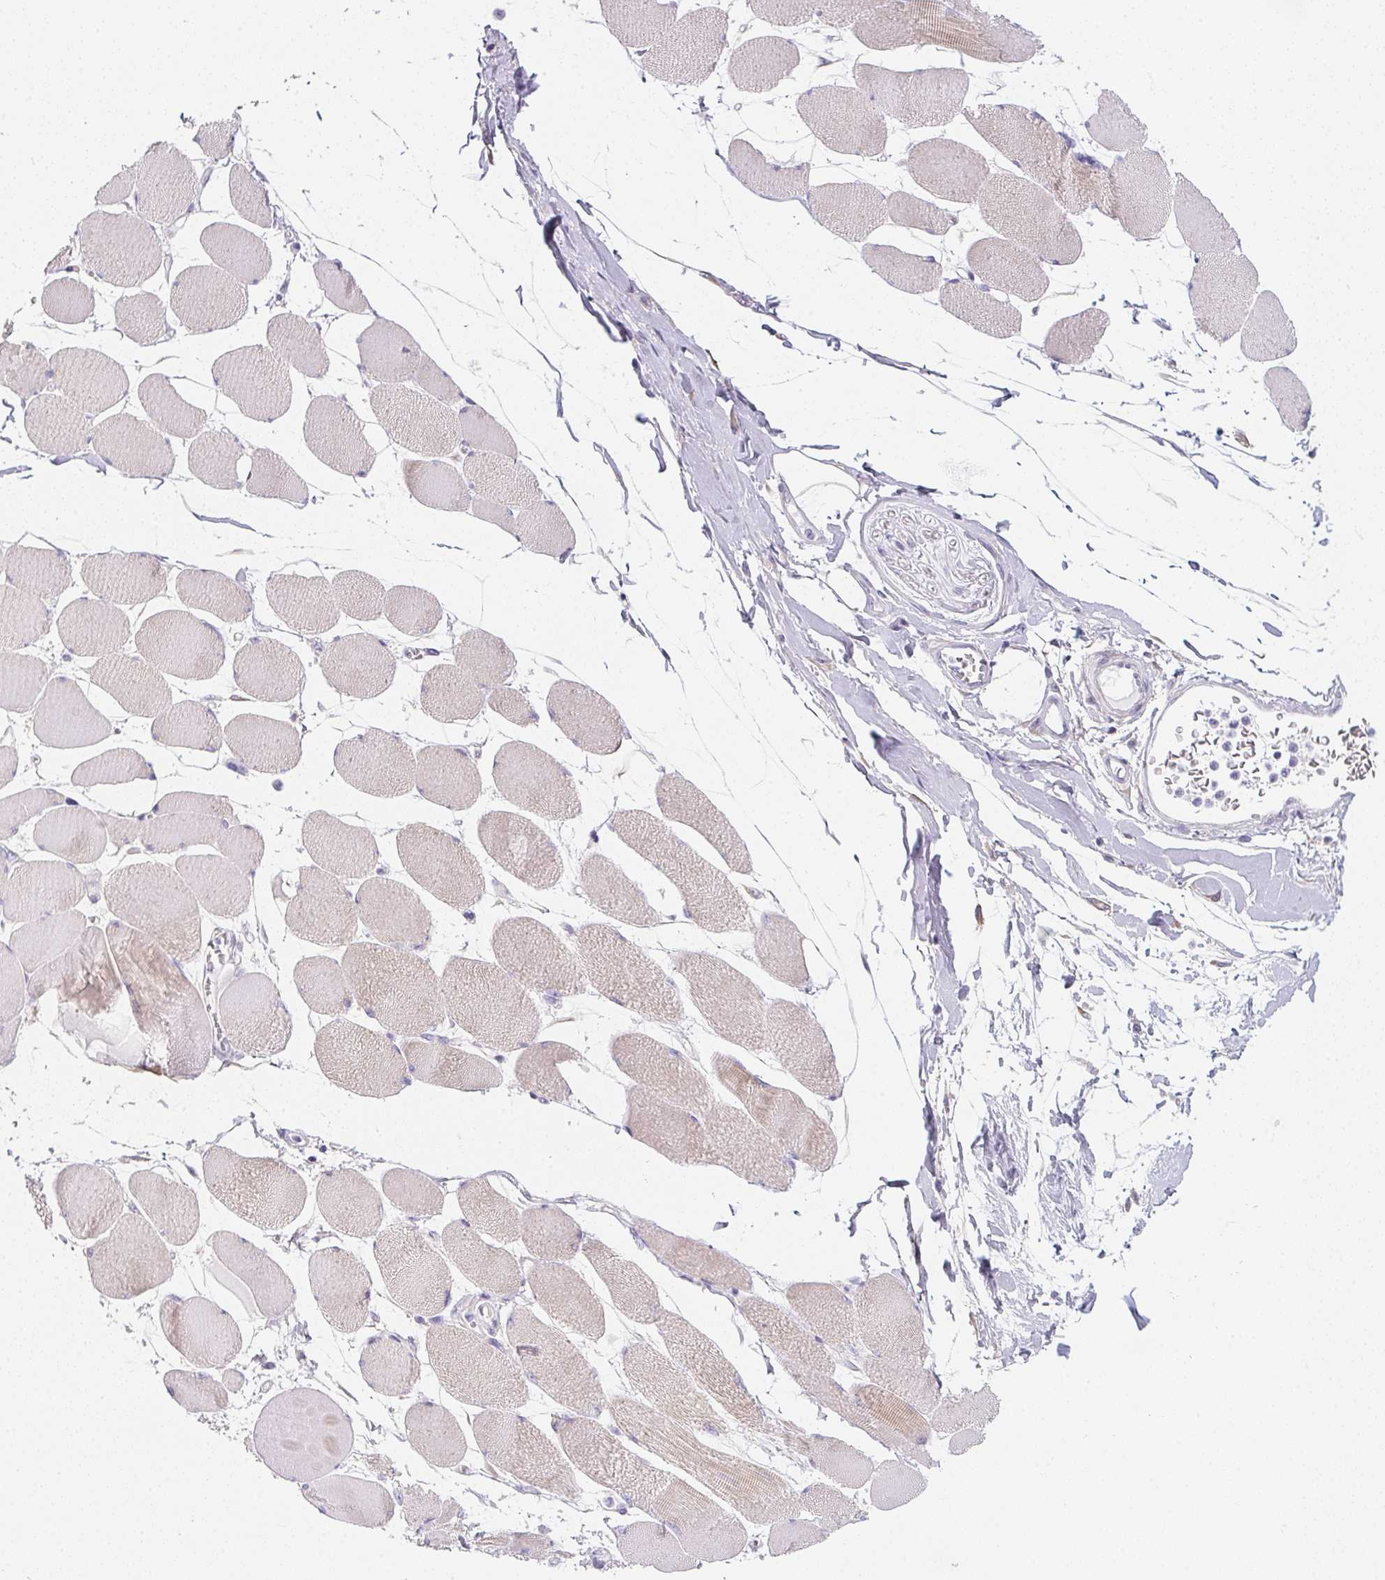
{"staining": {"intensity": "weak", "quantity": "25%-75%", "location": "cytoplasmic/membranous"}, "tissue": "skeletal muscle", "cell_type": "Myocytes", "image_type": "normal", "snomed": [{"axis": "morphology", "description": "Normal tissue, NOS"}, {"axis": "topography", "description": "Skeletal muscle"}], "caption": "A brown stain shows weak cytoplasmic/membranous positivity of a protein in myocytes of benign skeletal muscle. The staining was performed using DAB (3,3'-diaminobenzidine), with brown indicating positive protein expression. Nuclei are stained blue with hematoxylin.", "gene": "MAP1A", "patient": {"sex": "female", "age": 75}}